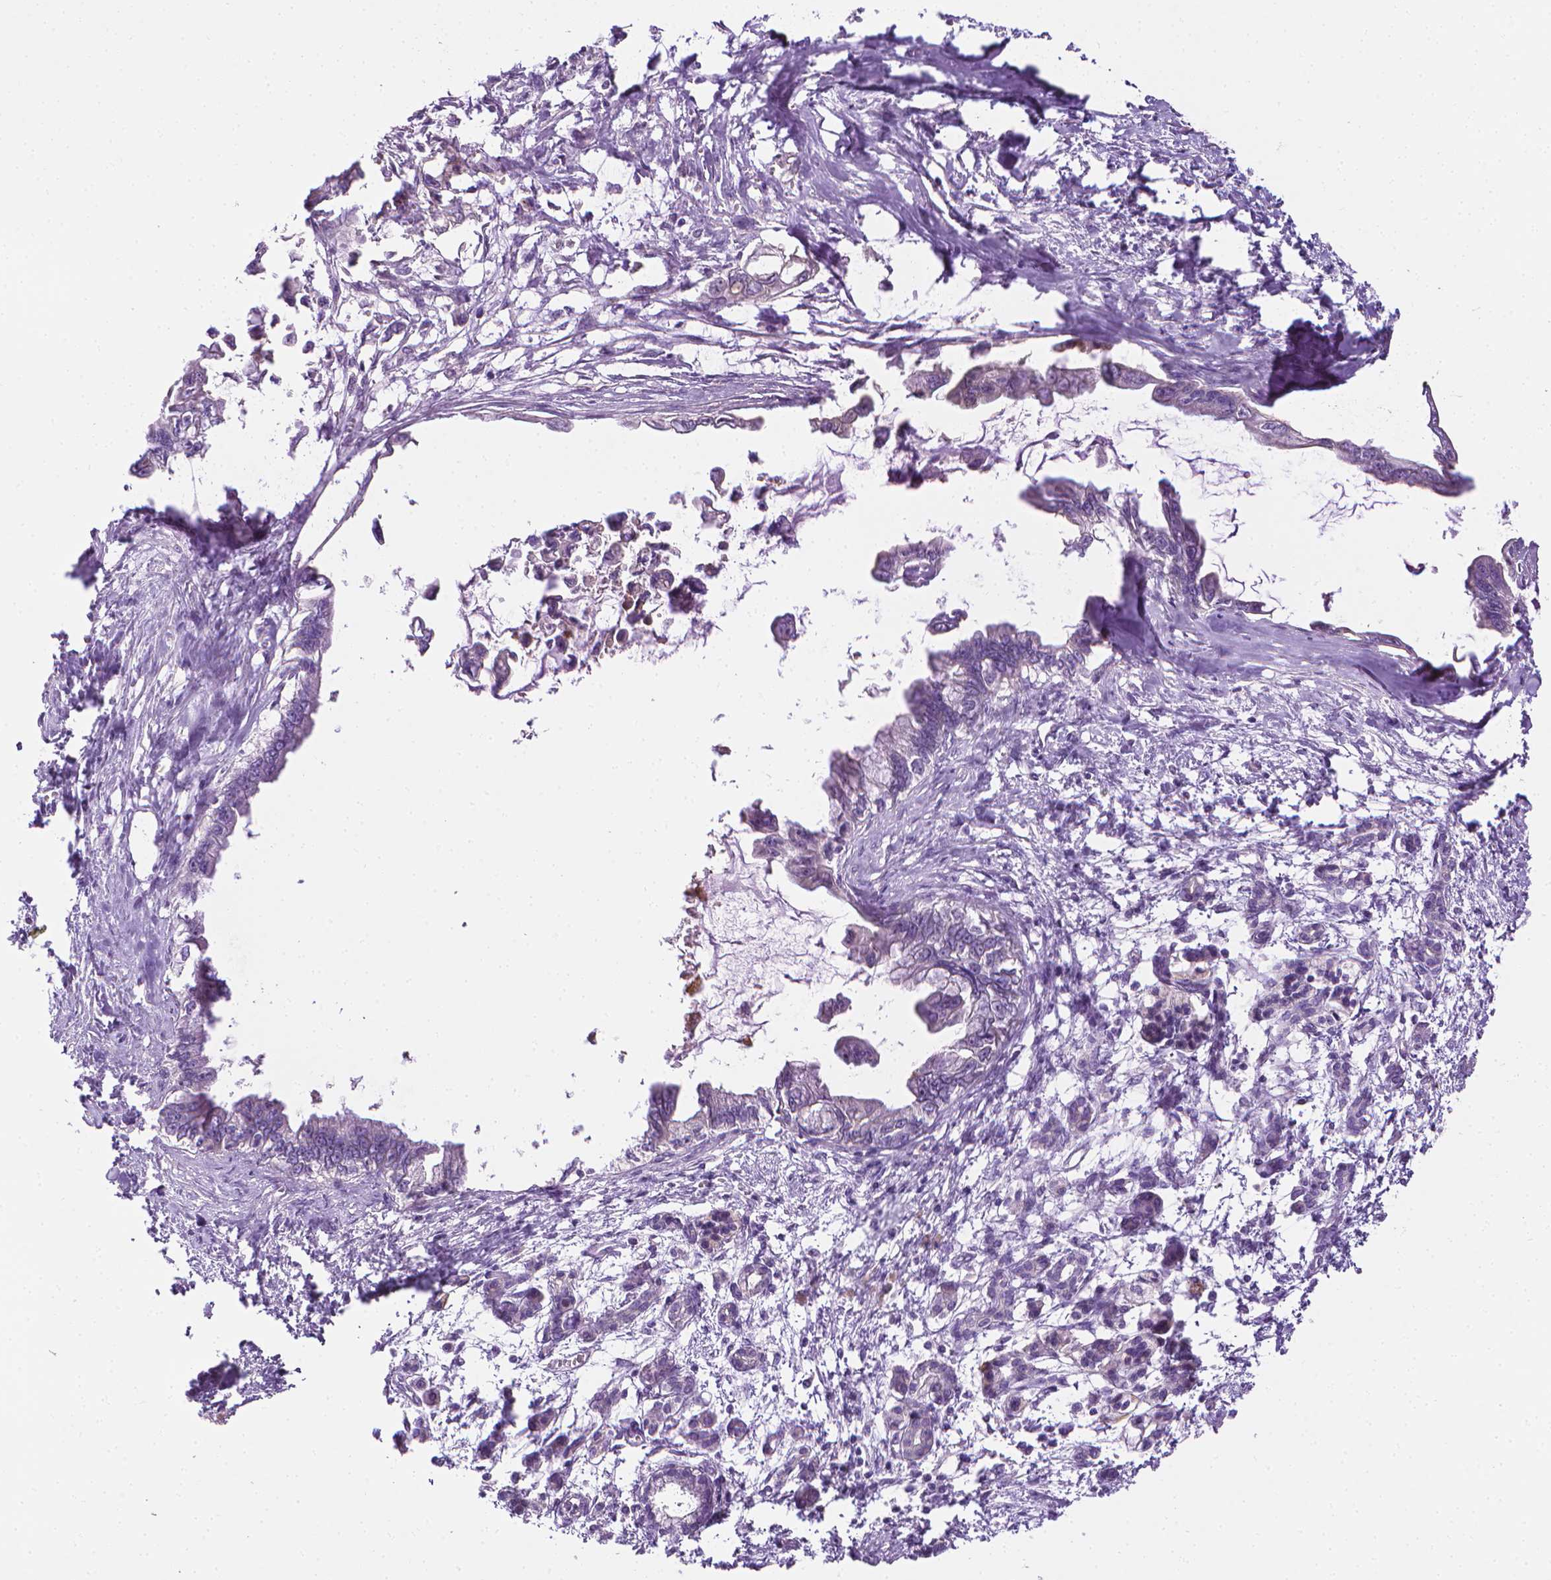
{"staining": {"intensity": "negative", "quantity": "none", "location": "none"}, "tissue": "pancreatic cancer", "cell_type": "Tumor cells", "image_type": "cancer", "snomed": [{"axis": "morphology", "description": "Adenocarcinoma, NOS"}, {"axis": "topography", "description": "Pancreas"}], "caption": "This is an IHC image of pancreatic cancer (adenocarcinoma). There is no positivity in tumor cells.", "gene": "MCOLN3", "patient": {"sex": "male", "age": 61}}